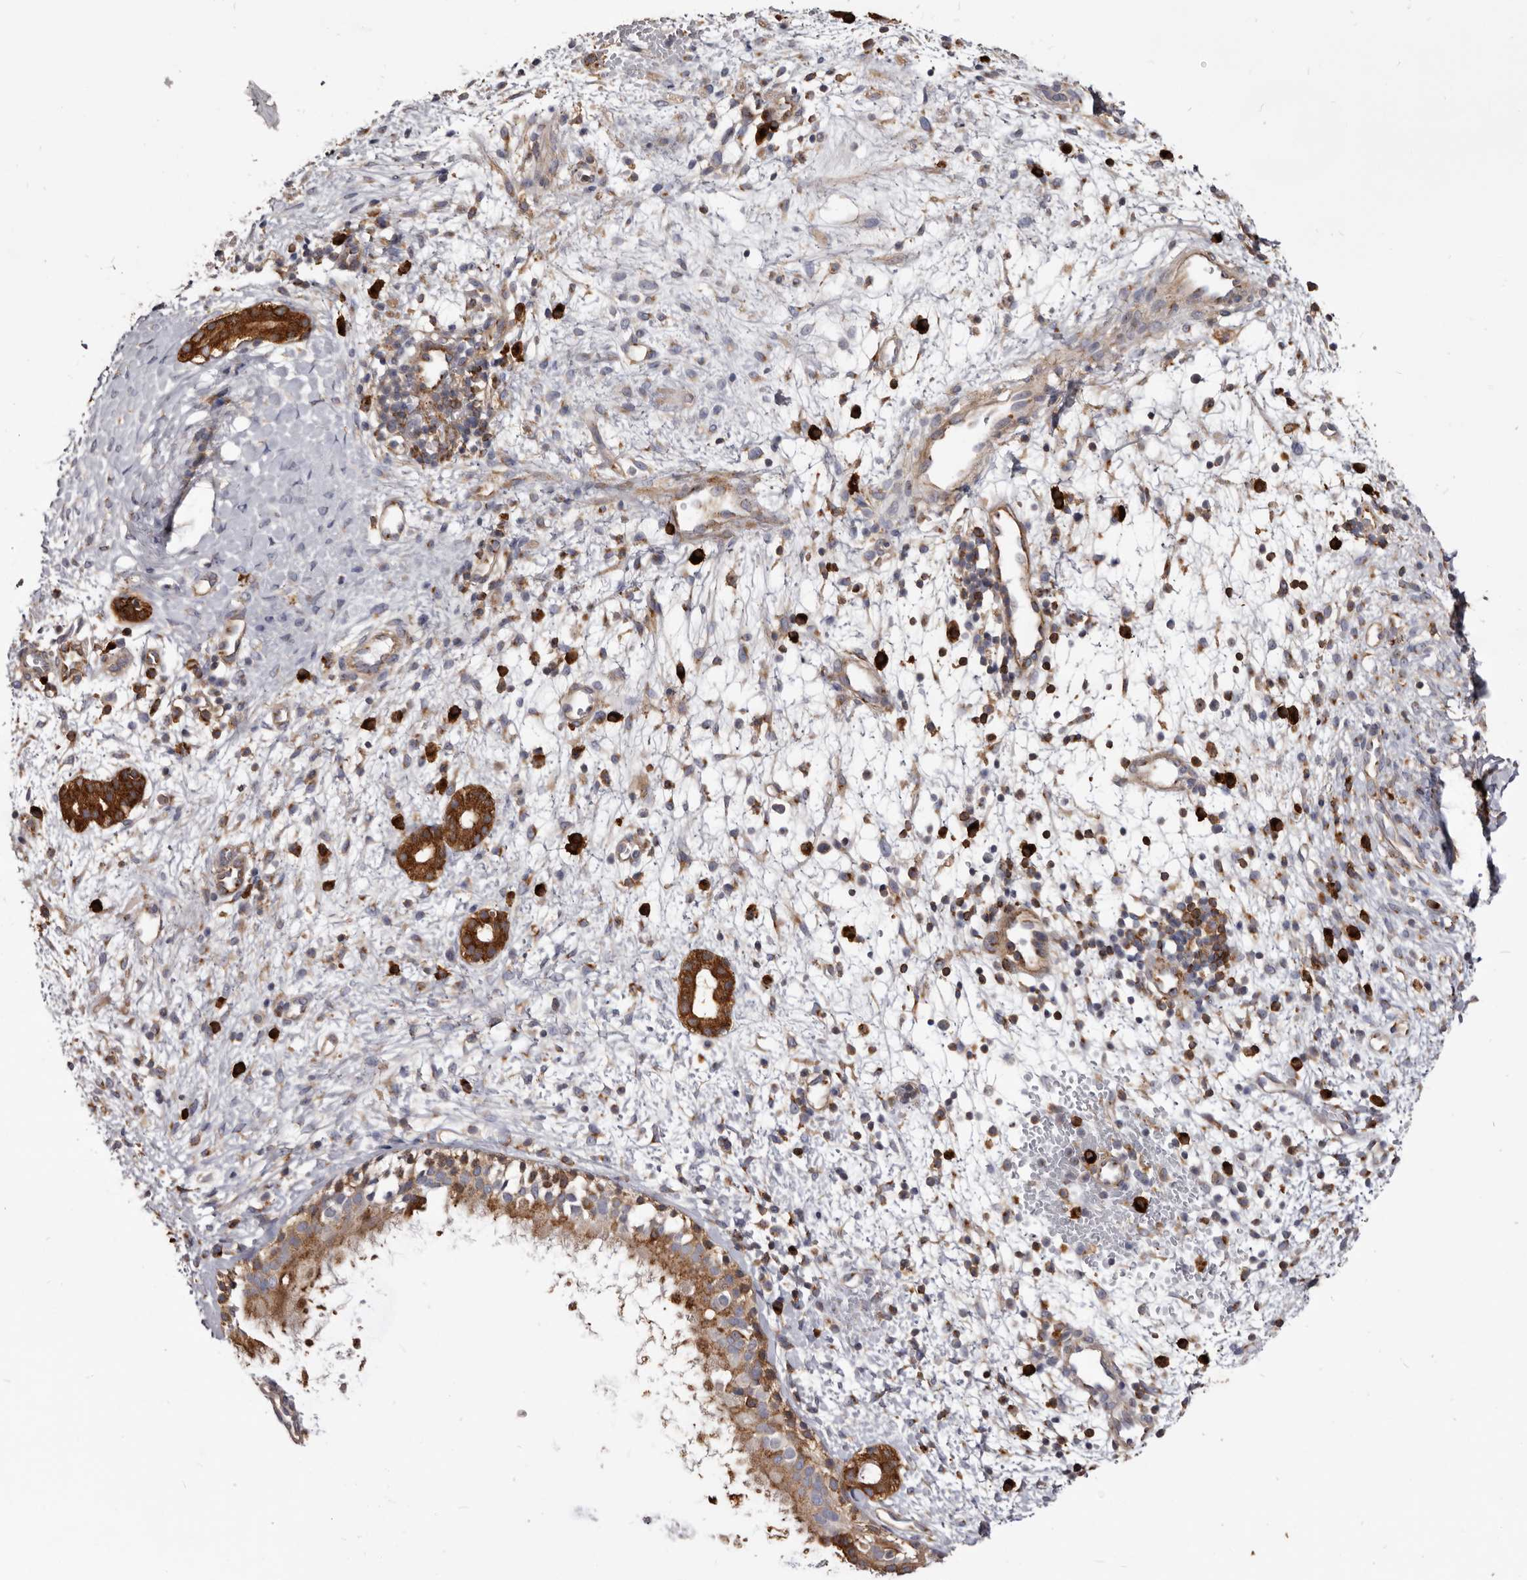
{"staining": {"intensity": "moderate", "quantity": ">75%", "location": "cytoplasmic/membranous"}, "tissue": "nasopharynx", "cell_type": "Respiratory epithelial cells", "image_type": "normal", "snomed": [{"axis": "morphology", "description": "Normal tissue, NOS"}, {"axis": "topography", "description": "Nasopharynx"}], "caption": "High-power microscopy captured an IHC histopathology image of benign nasopharynx, revealing moderate cytoplasmic/membranous staining in approximately >75% of respiratory epithelial cells.", "gene": "TPD52", "patient": {"sex": "male", "age": 22}}